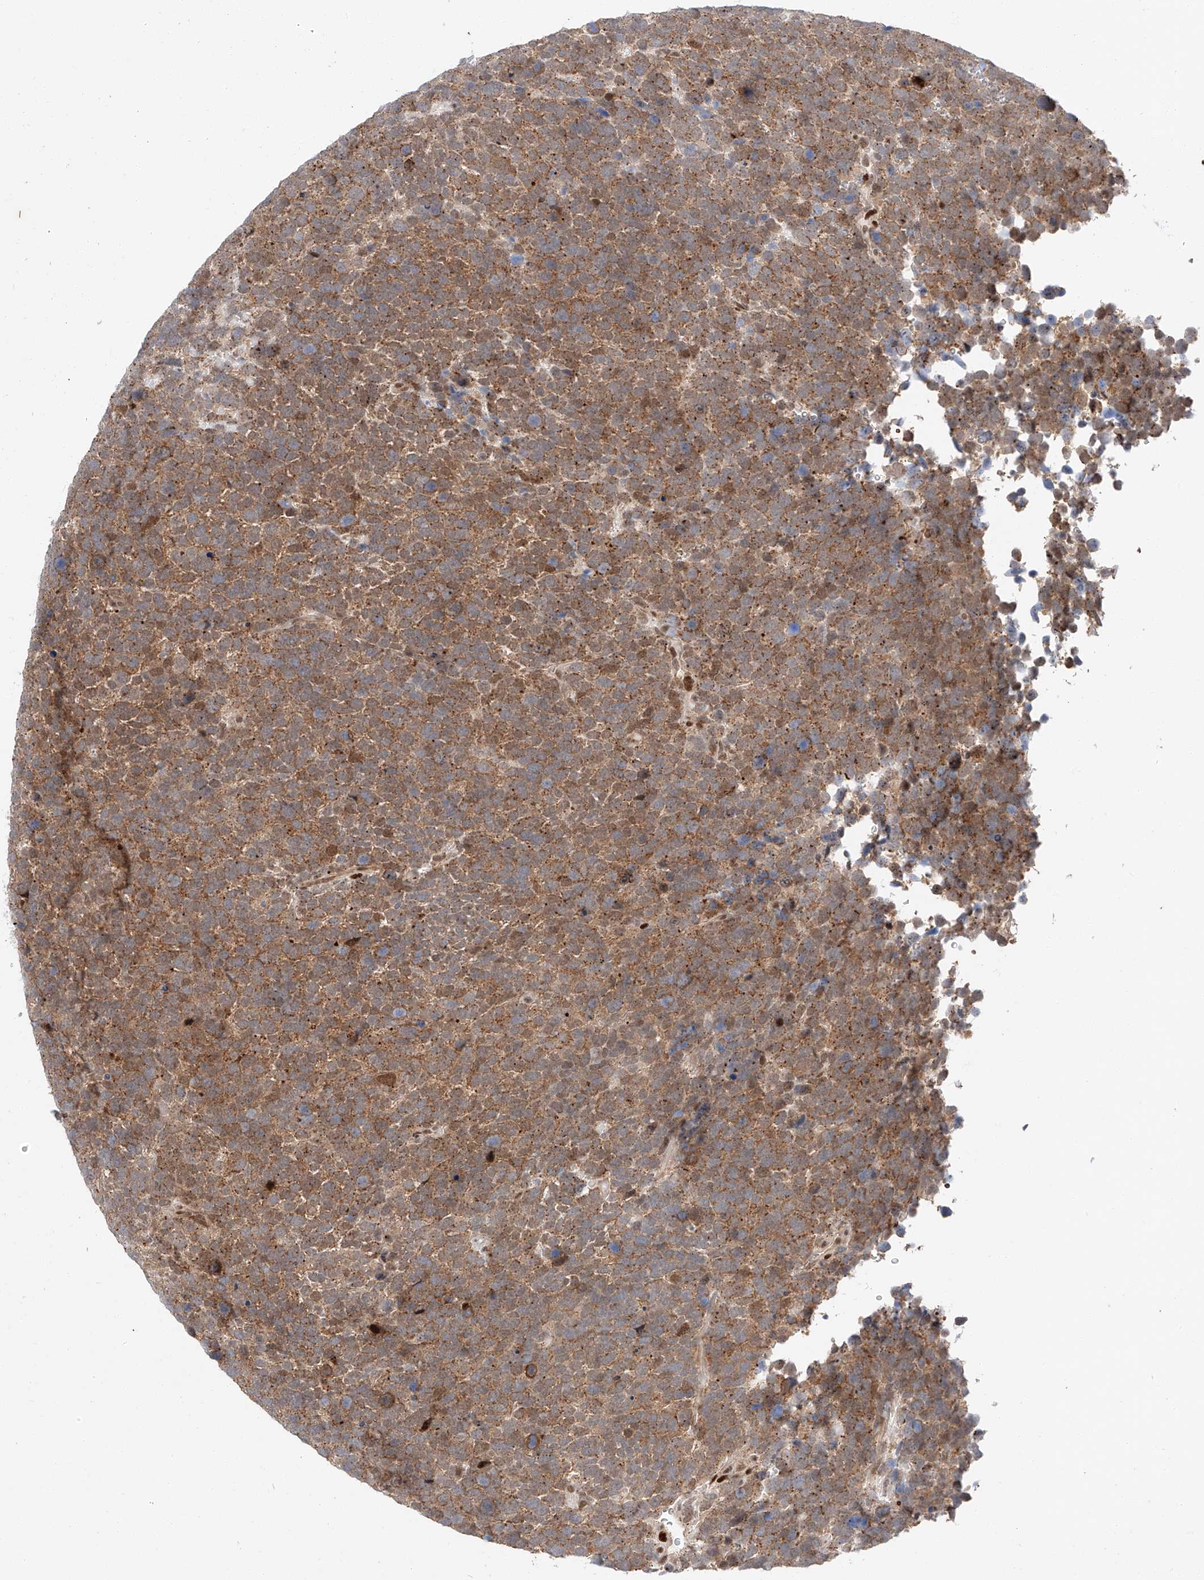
{"staining": {"intensity": "moderate", "quantity": ">75%", "location": "cytoplasmic/membranous"}, "tissue": "urothelial cancer", "cell_type": "Tumor cells", "image_type": "cancer", "snomed": [{"axis": "morphology", "description": "Urothelial carcinoma, High grade"}, {"axis": "topography", "description": "Urinary bladder"}], "caption": "Urothelial cancer stained with DAB immunohistochemistry (IHC) displays medium levels of moderate cytoplasmic/membranous expression in approximately >75% of tumor cells.", "gene": "HDAC9", "patient": {"sex": "female", "age": 82}}